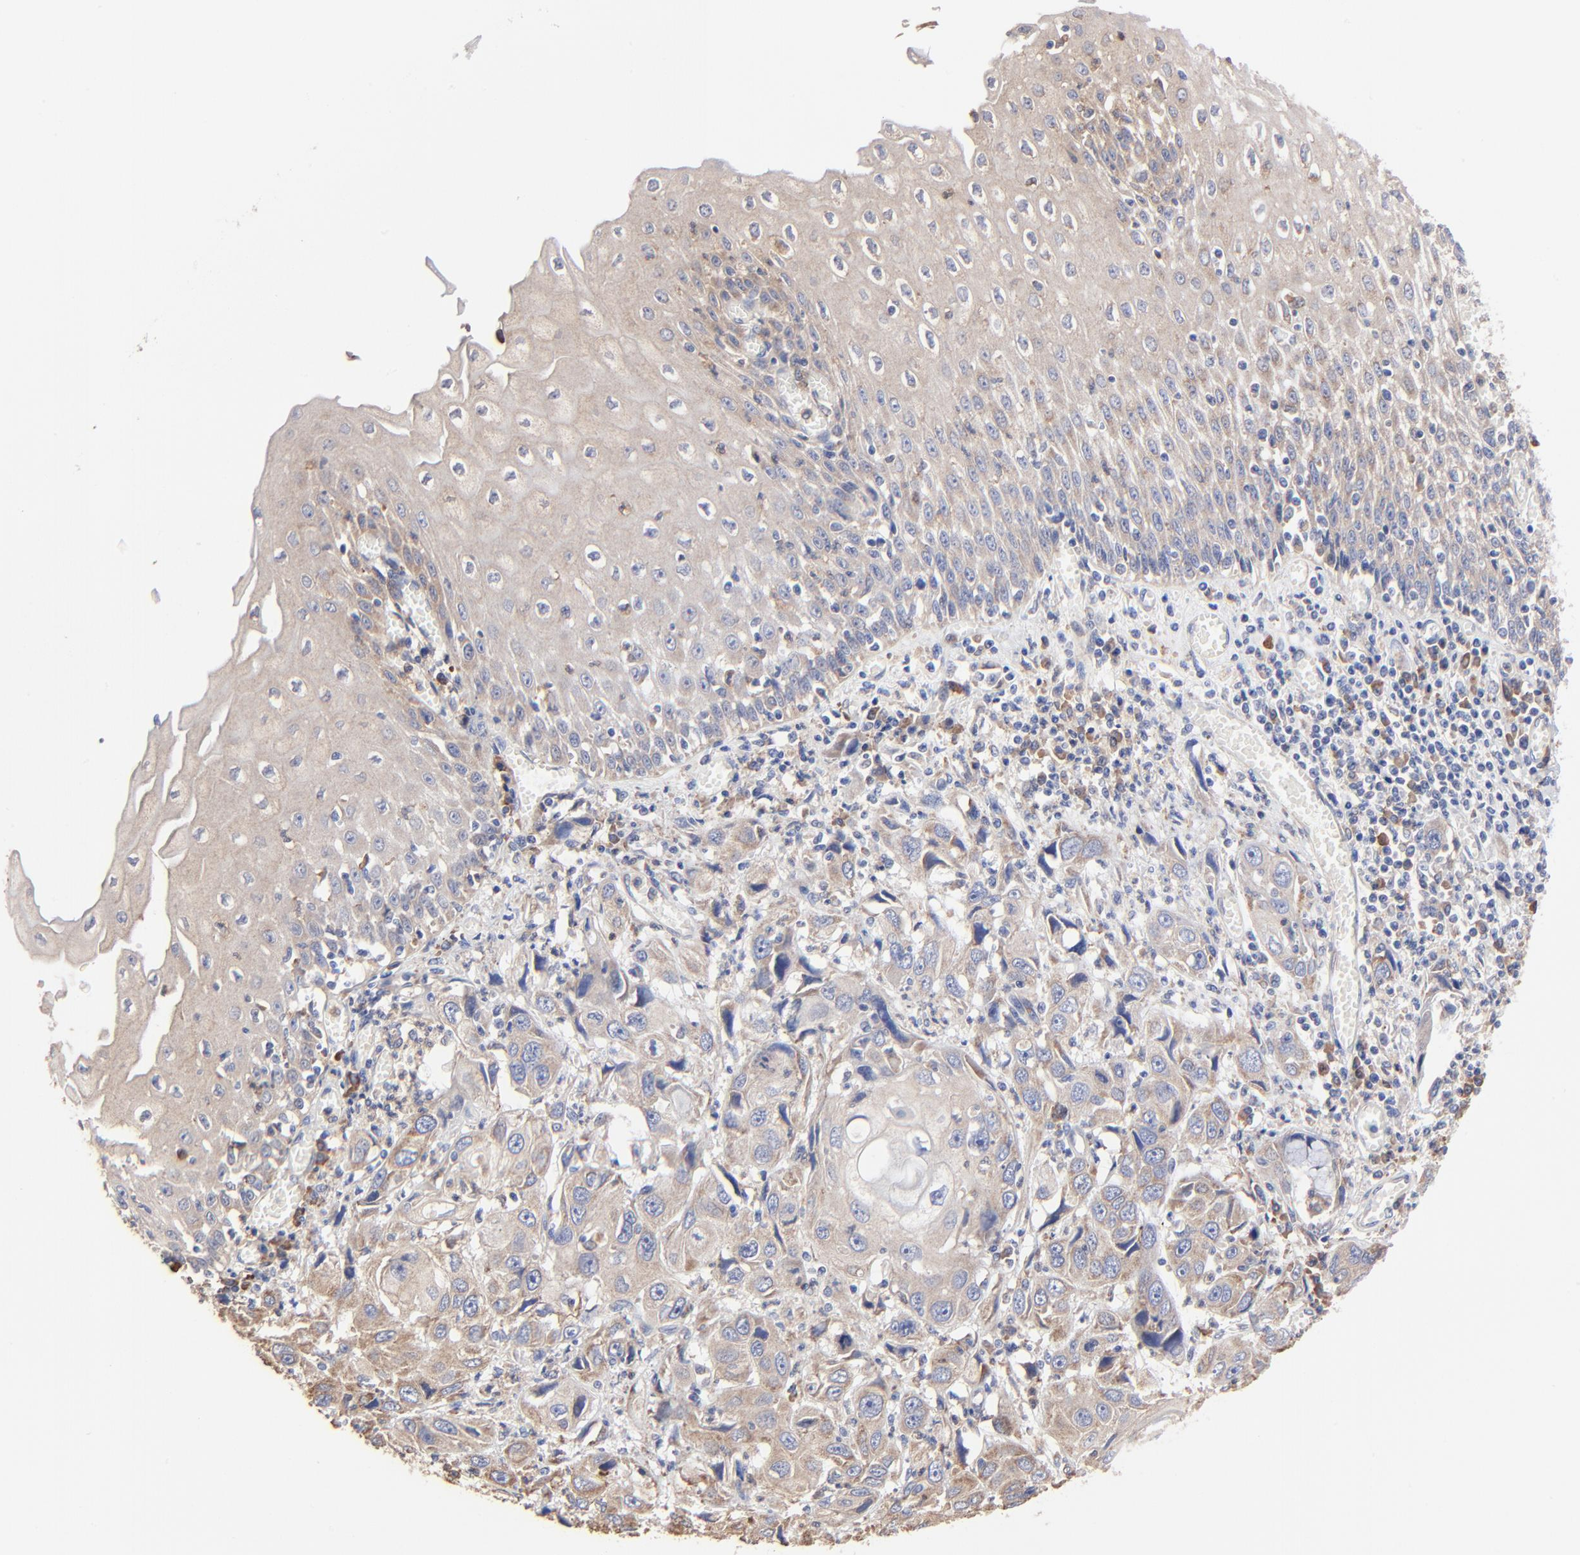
{"staining": {"intensity": "weak", "quantity": ">75%", "location": "cytoplasmic/membranous"}, "tissue": "esophagus", "cell_type": "Squamous epithelial cells", "image_type": "normal", "snomed": [{"axis": "morphology", "description": "Normal tissue, NOS"}, {"axis": "topography", "description": "Esophagus"}], "caption": "Immunohistochemical staining of benign human esophagus demonstrates >75% levels of weak cytoplasmic/membranous protein staining in approximately >75% of squamous epithelial cells. (DAB IHC, brown staining for protein, blue staining for nuclei).", "gene": "PPFIBP2", "patient": {"sex": "male", "age": 65}}